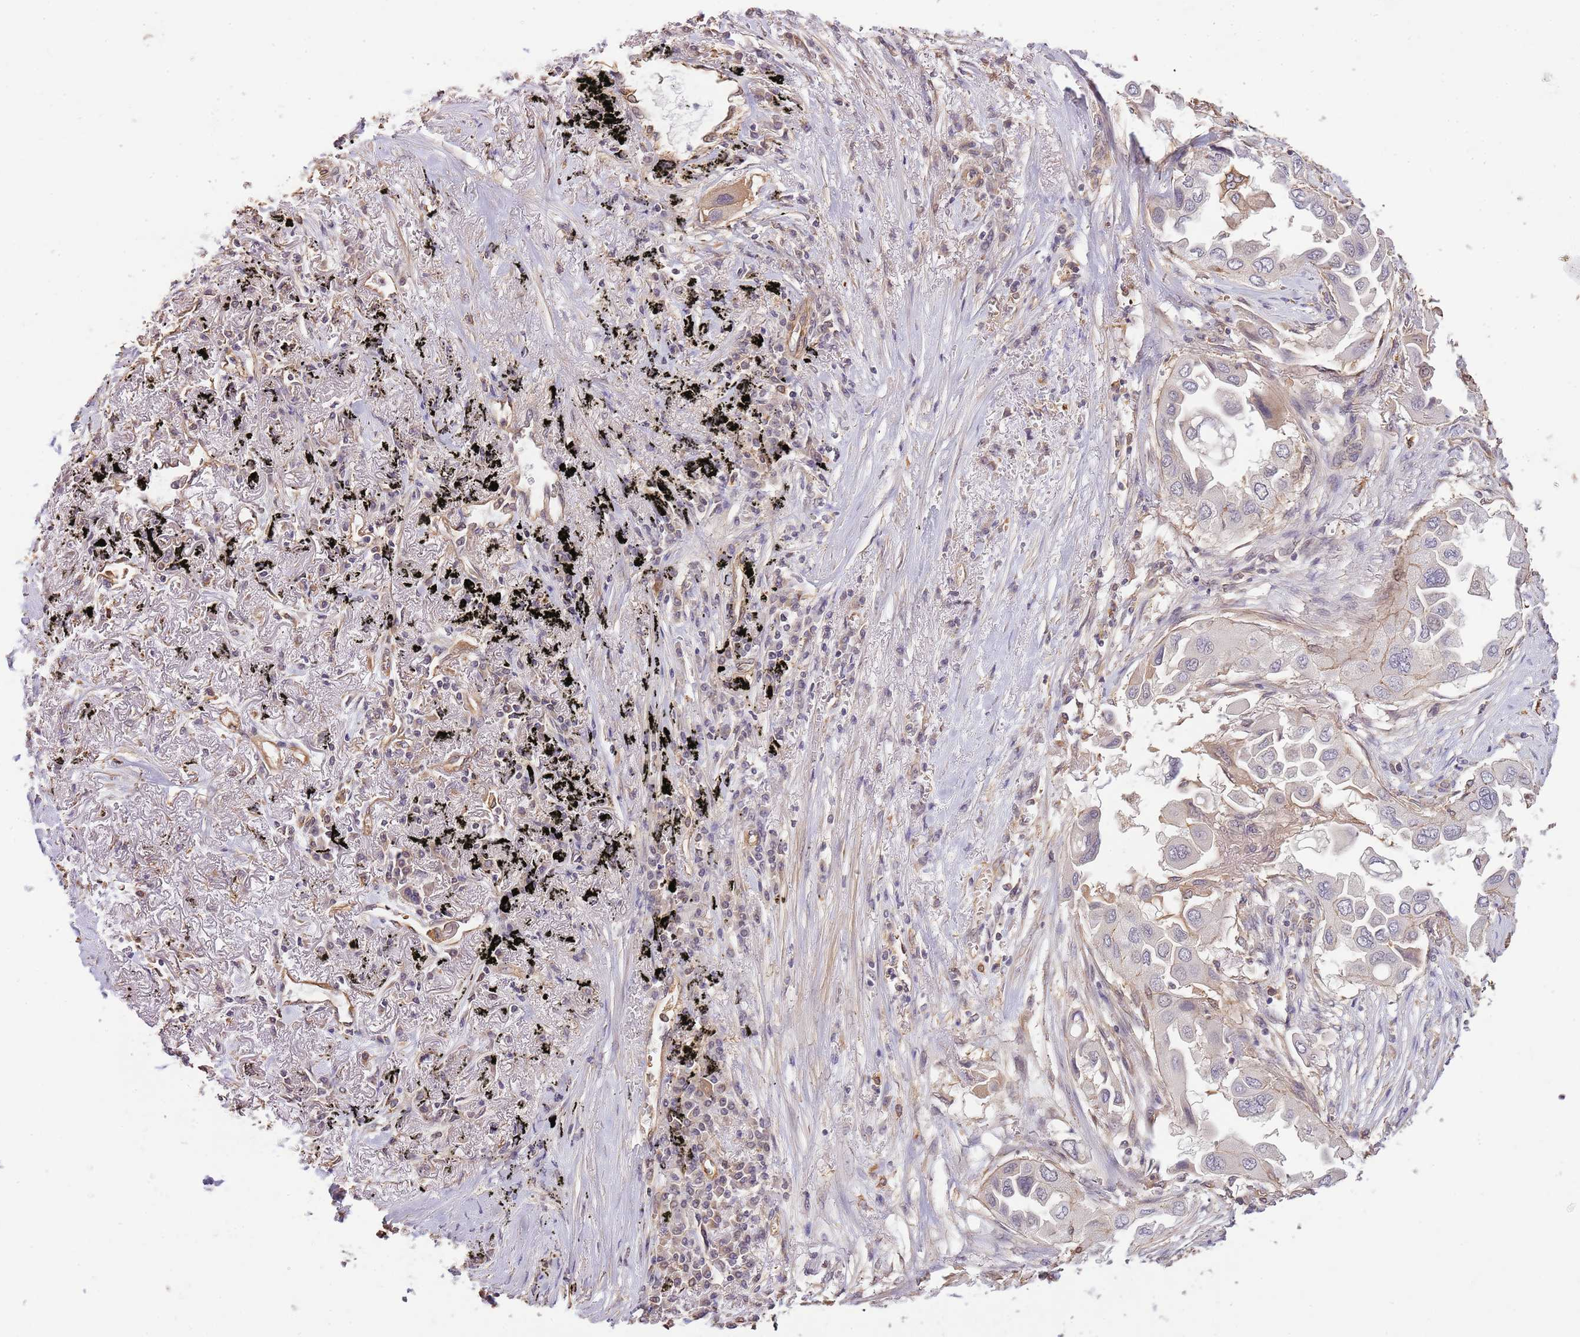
{"staining": {"intensity": "negative", "quantity": "none", "location": "none"}, "tissue": "lung cancer", "cell_type": "Tumor cells", "image_type": "cancer", "snomed": [{"axis": "morphology", "description": "Adenocarcinoma, NOS"}, {"axis": "topography", "description": "Lung"}], "caption": "This is a image of immunohistochemistry (IHC) staining of adenocarcinoma (lung), which shows no expression in tumor cells. (Stains: DAB IHC with hematoxylin counter stain, Microscopy: brightfield microscopy at high magnification).", "gene": "SURF2", "patient": {"sex": "female", "age": 76}}